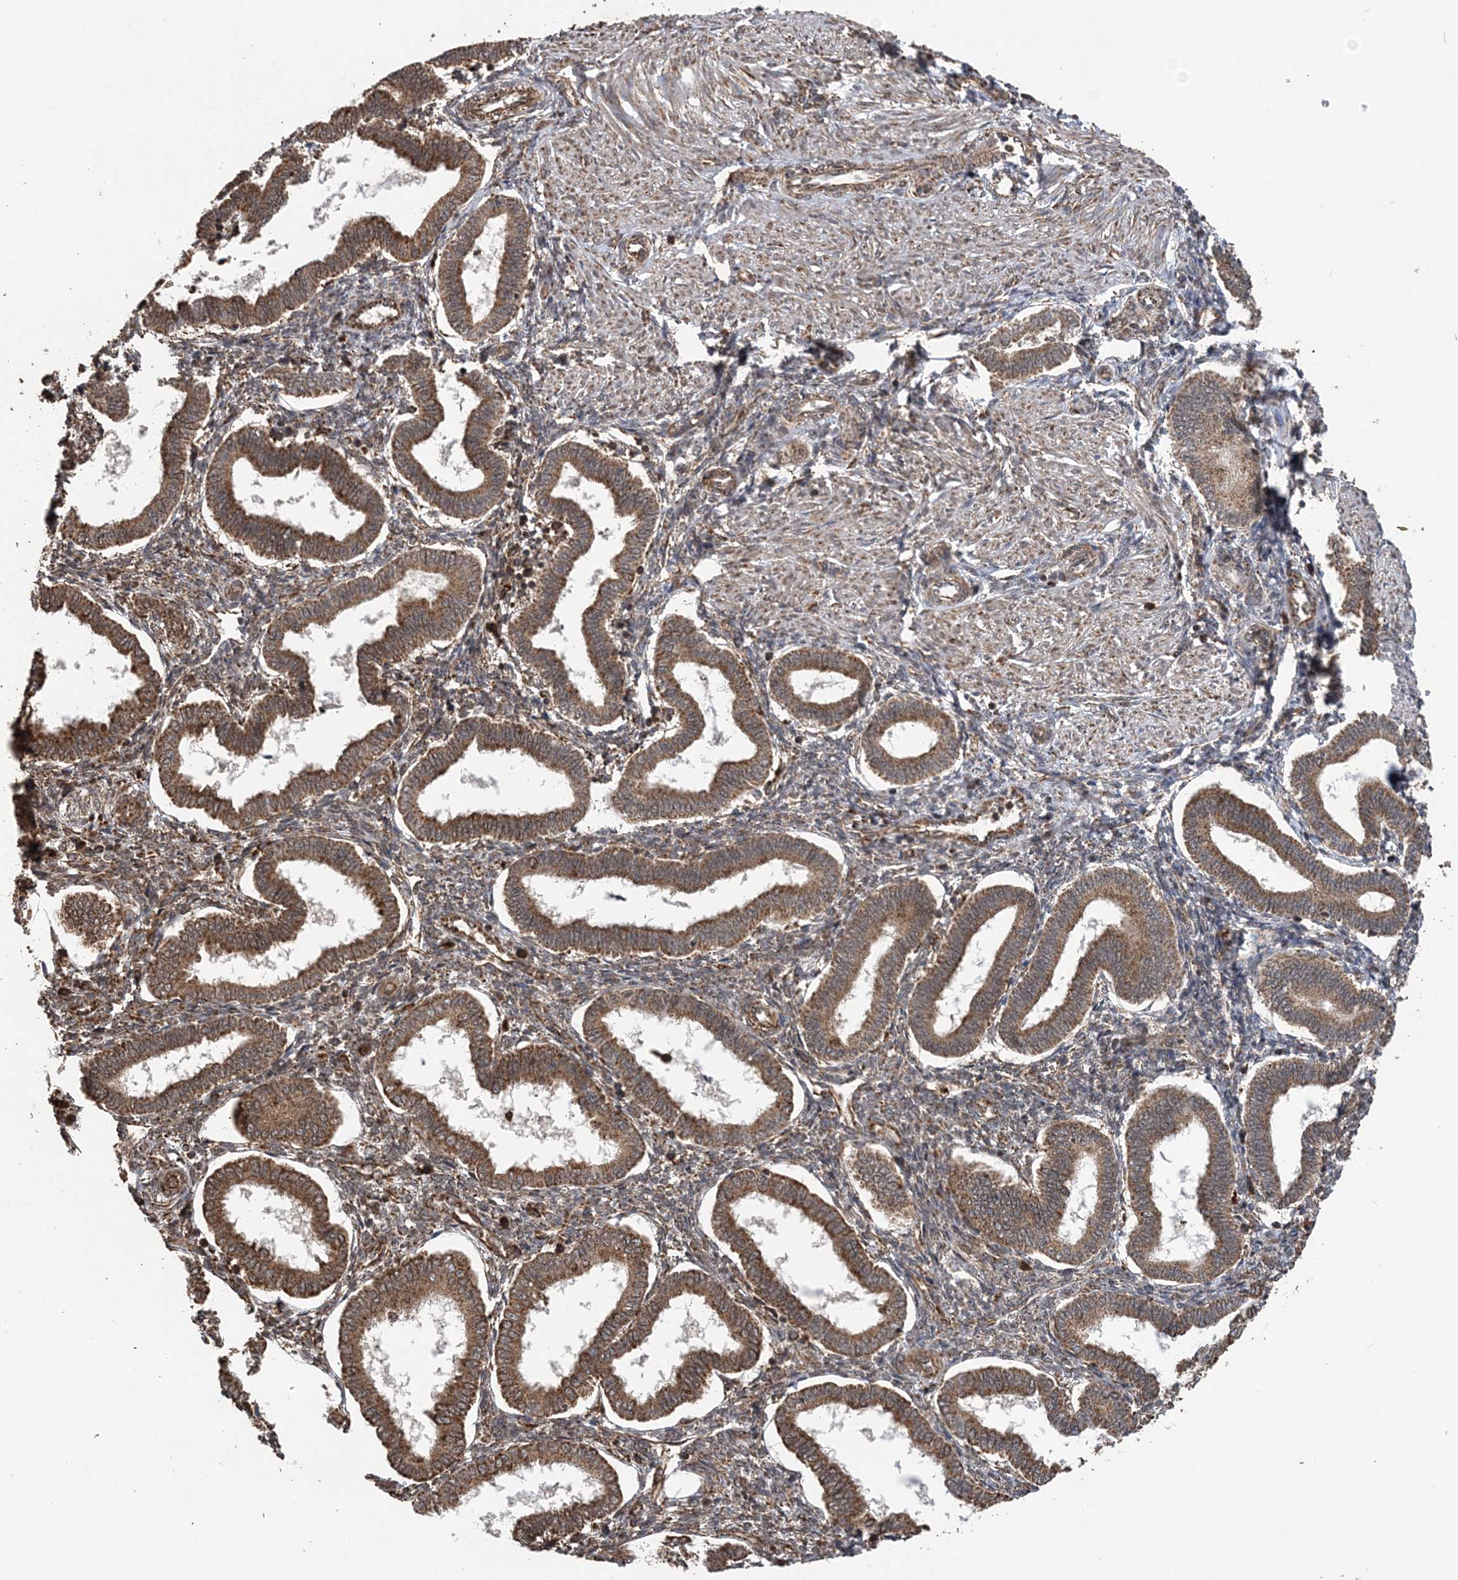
{"staining": {"intensity": "moderate", "quantity": ">75%", "location": "cytoplasmic/membranous"}, "tissue": "endometrium", "cell_type": "Cells in endometrial stroma", "image_type": "normal", "snomed": [{"axis": "morphology", "description": "Normal tissue, NOS"}, {"axis": "topography", "description": "Endometrium"}], "caption": "Normal endometrium exhibits moderate cytoplasmic/membranous positivity in approximately >75% of cells in endometrial stroma, visualized by immunohistochemistry. Using DAB (3,3'-diaminobenzidine) (brown) and hematoxylin (blue) stains, captured at high magnification using brightfield microscopy.", "gene": "PCBP1", "patient": {"sex": "female", "age": 24}}